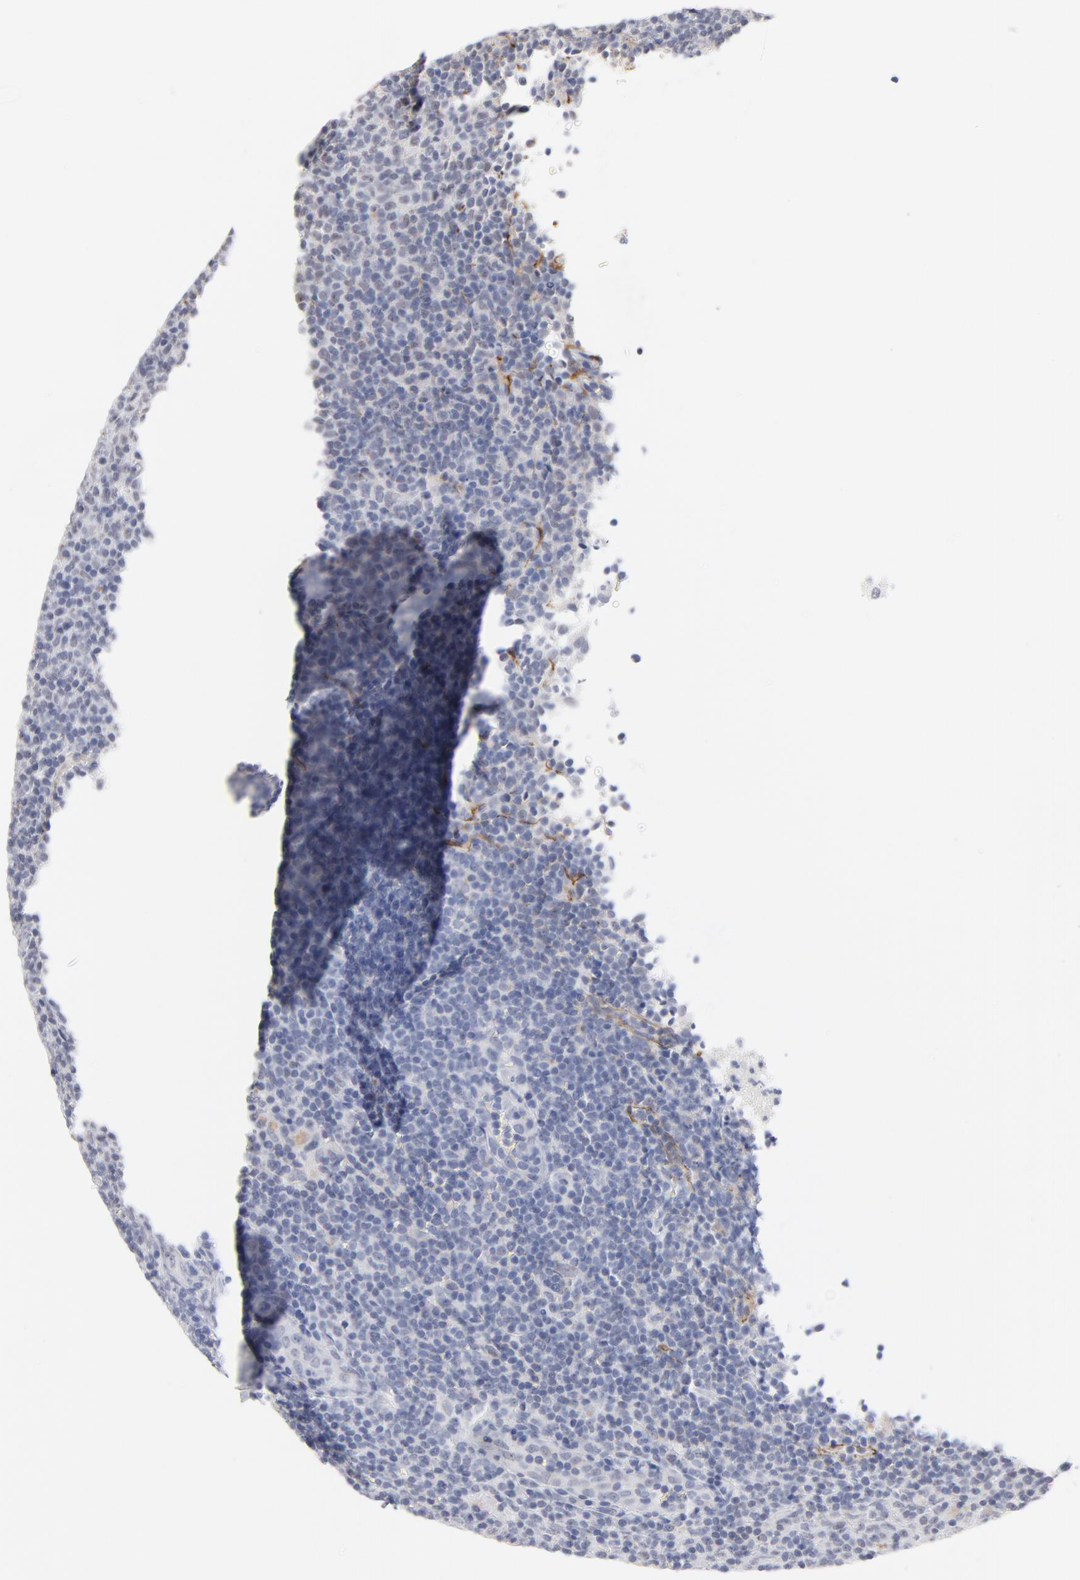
{"staining": {"intensity": "negative", "quantity": "none", "location": "none"}, "tissue": "lymphoma", "cell_type": "Tumor cells", "image_type": "cancer", "snomed": [{"axis": "morphology", "description": "Malignant lymphoma, non-Hodgkin's type, Low grade"}, {"axis": "topography", "description": "Lymph node"}], "caption": "Malignant lymphoma, non-Hodgkin's type (low-grade) was stained to show a protein in brown. There is no significant positivity in tumor cells.", "gene": "LTBP2", "patient": {"sex": "male", "age": 70}}